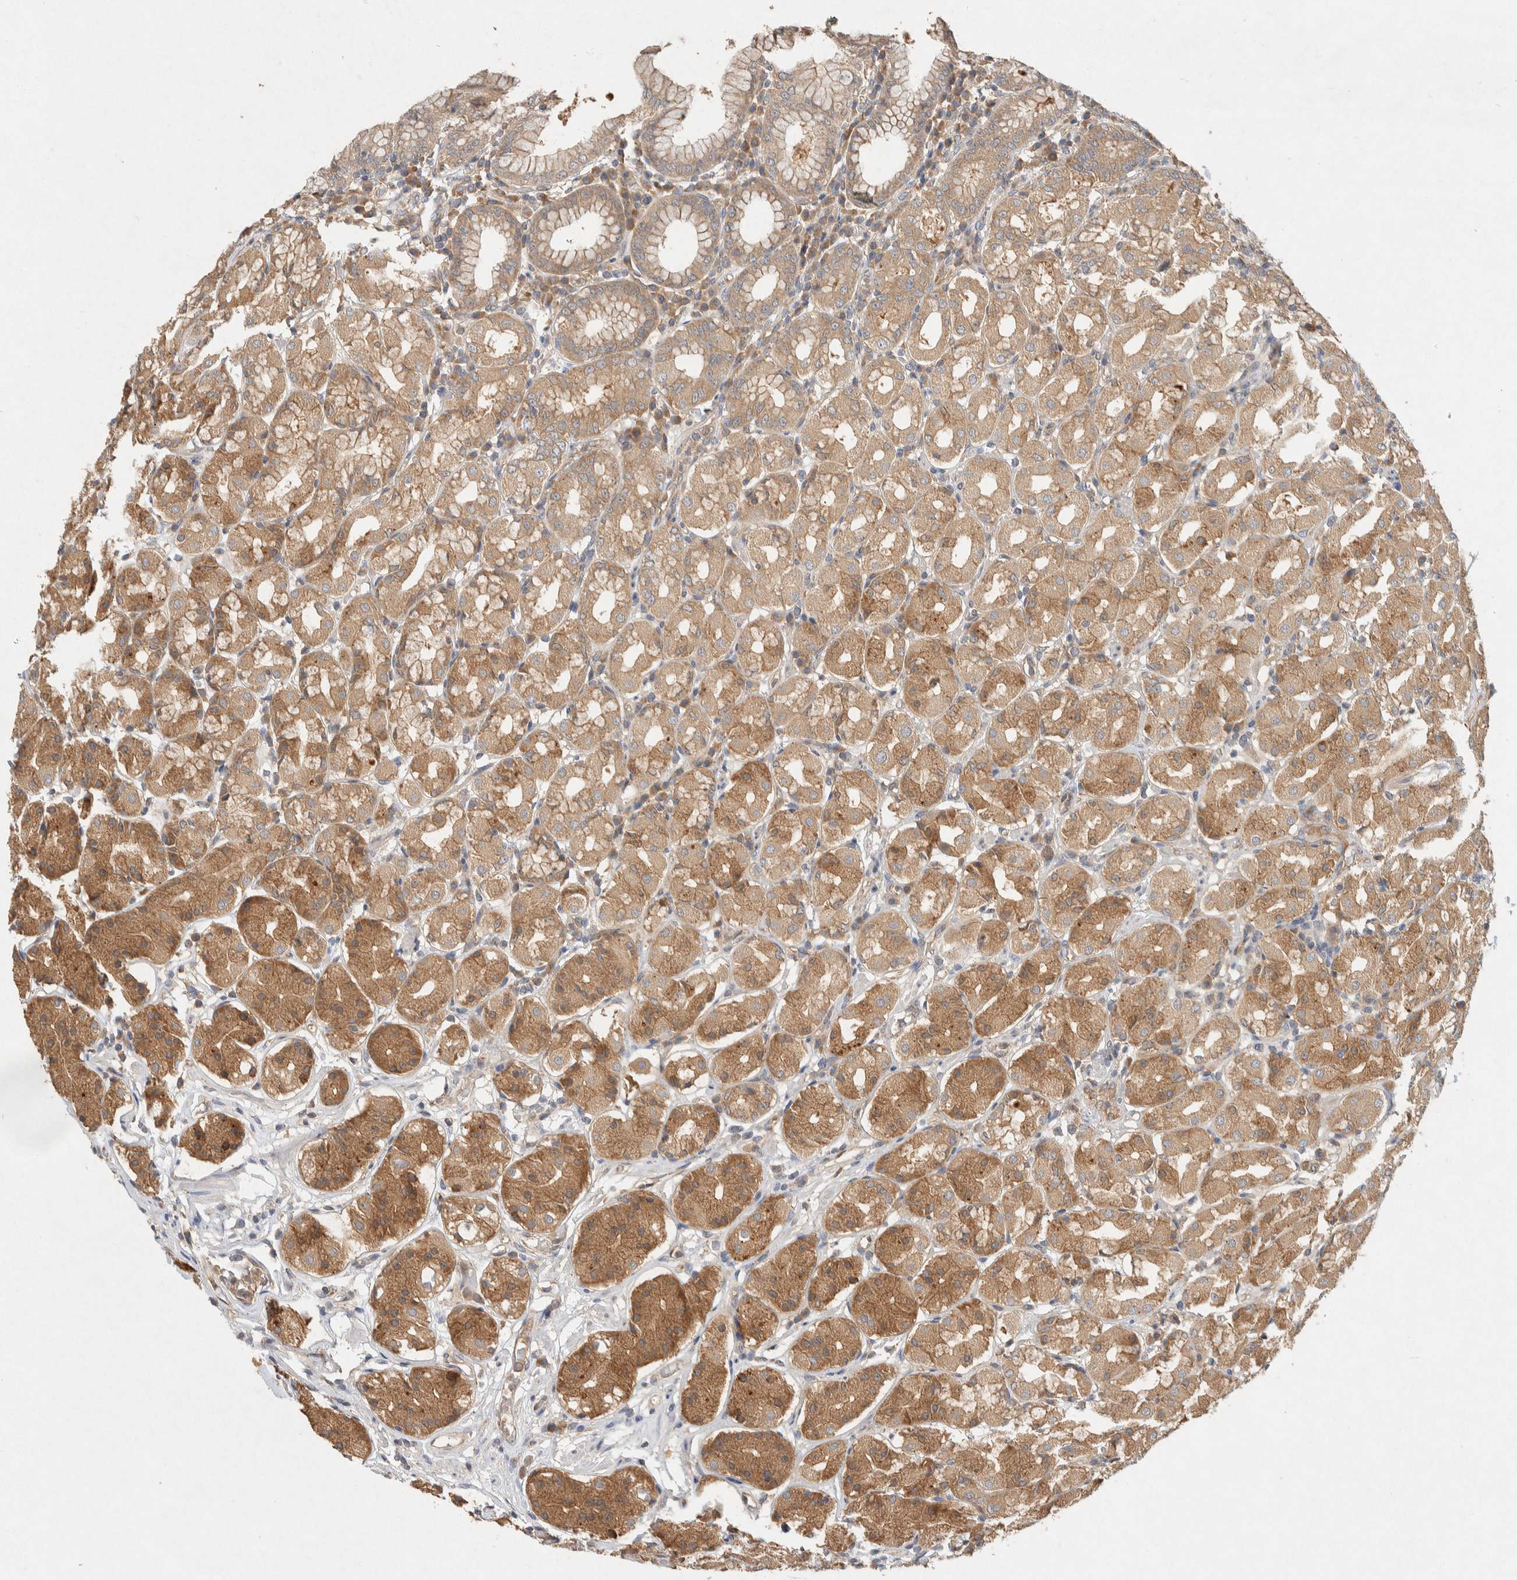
{"staining": {"intensity": "moderate", "quantity": ">75%", "location": "cytoplasmic/membranous"}, "tissue": "stomach", "cell_type": "Glandular cells", "image_type": "normal", "snomed": [{"axis": "morphology", "description": "Normal tissue, NOS"}, {"axis": "topography", "description": "Stomach"}, {"axis": "topography", "description": "Stomach, lower"}], "caption": "Normal stomach was stained to show a protein in brown. There is medium levels of moderate cytoplasmic/membranous positivity in approximately >75% of glandular cells. (DAB (3,3'-diaminobenzidine) IHC with brightfield microscopy, high magnification).", "gene": "PXK", "patient": {"sex": "female", "age": 56}}